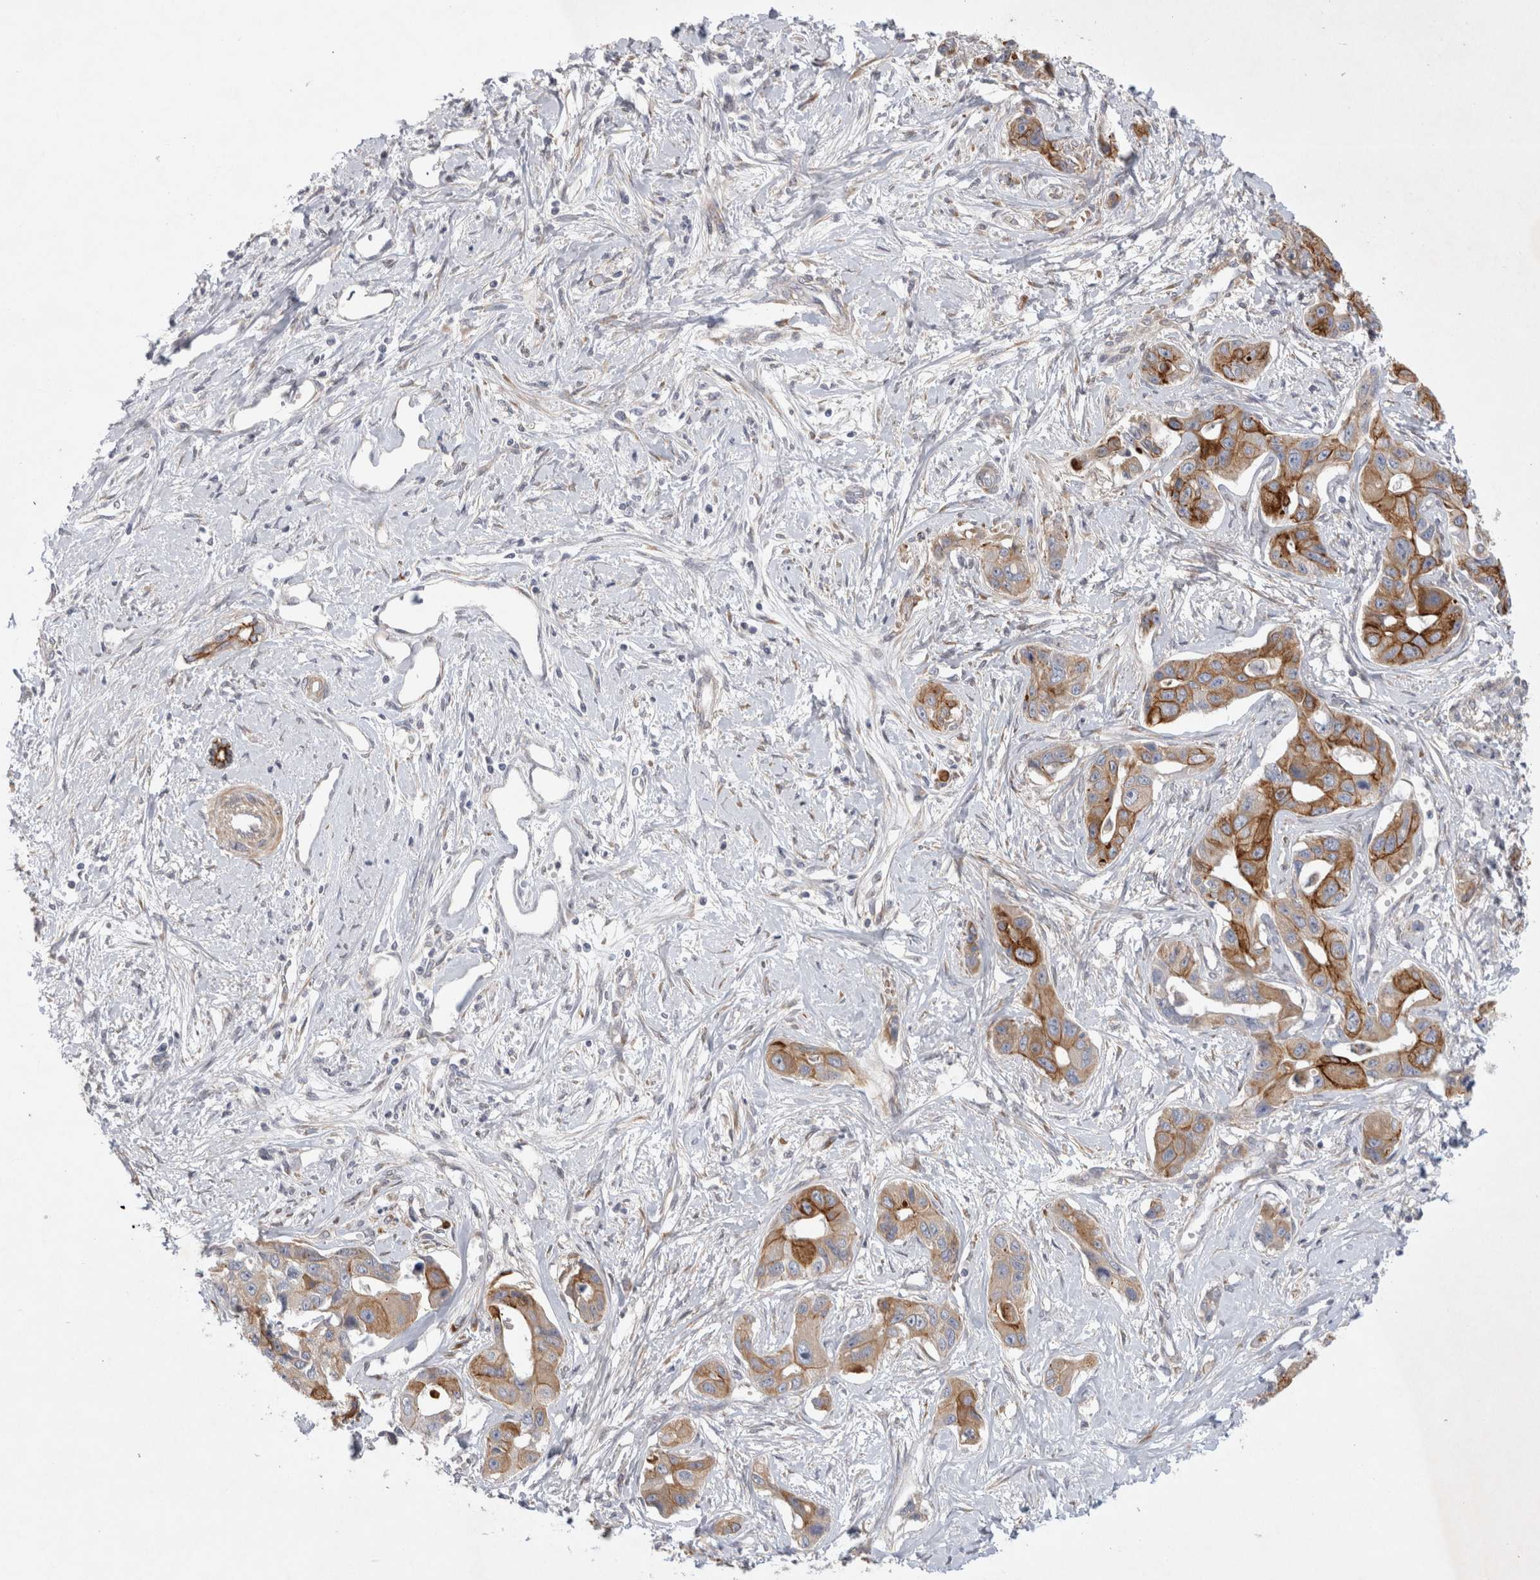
{"staining": {"intensity": "moderate", "quantity": ">75%", "location": "cytoplasmic/membranous"}, "tissue": "liver cancer", "cell_type": "Tumor cells", "image_type": "cancer", "snomed": [{"axis": "morphology", "description": "Cholangiocarcinoma"}, {"axis": "topography", "description": "Liver"}], "caption": "Immunohistochemistry staining of liver cancer (cholangiocarcinoma), which displays medium levels of moderate cytoplasmic/membranous positivity in about >75% of tumor cells indicating moderate cytoplasmic/membranous protein staining. The staining was performed using DAB (3,3'-diaminobenzidine) (brown) for protein detection and nuclei were counterstained in hematoxylin (blue).", "gene": "BZW2", "patient": {"sex": "male", "age": 59}}